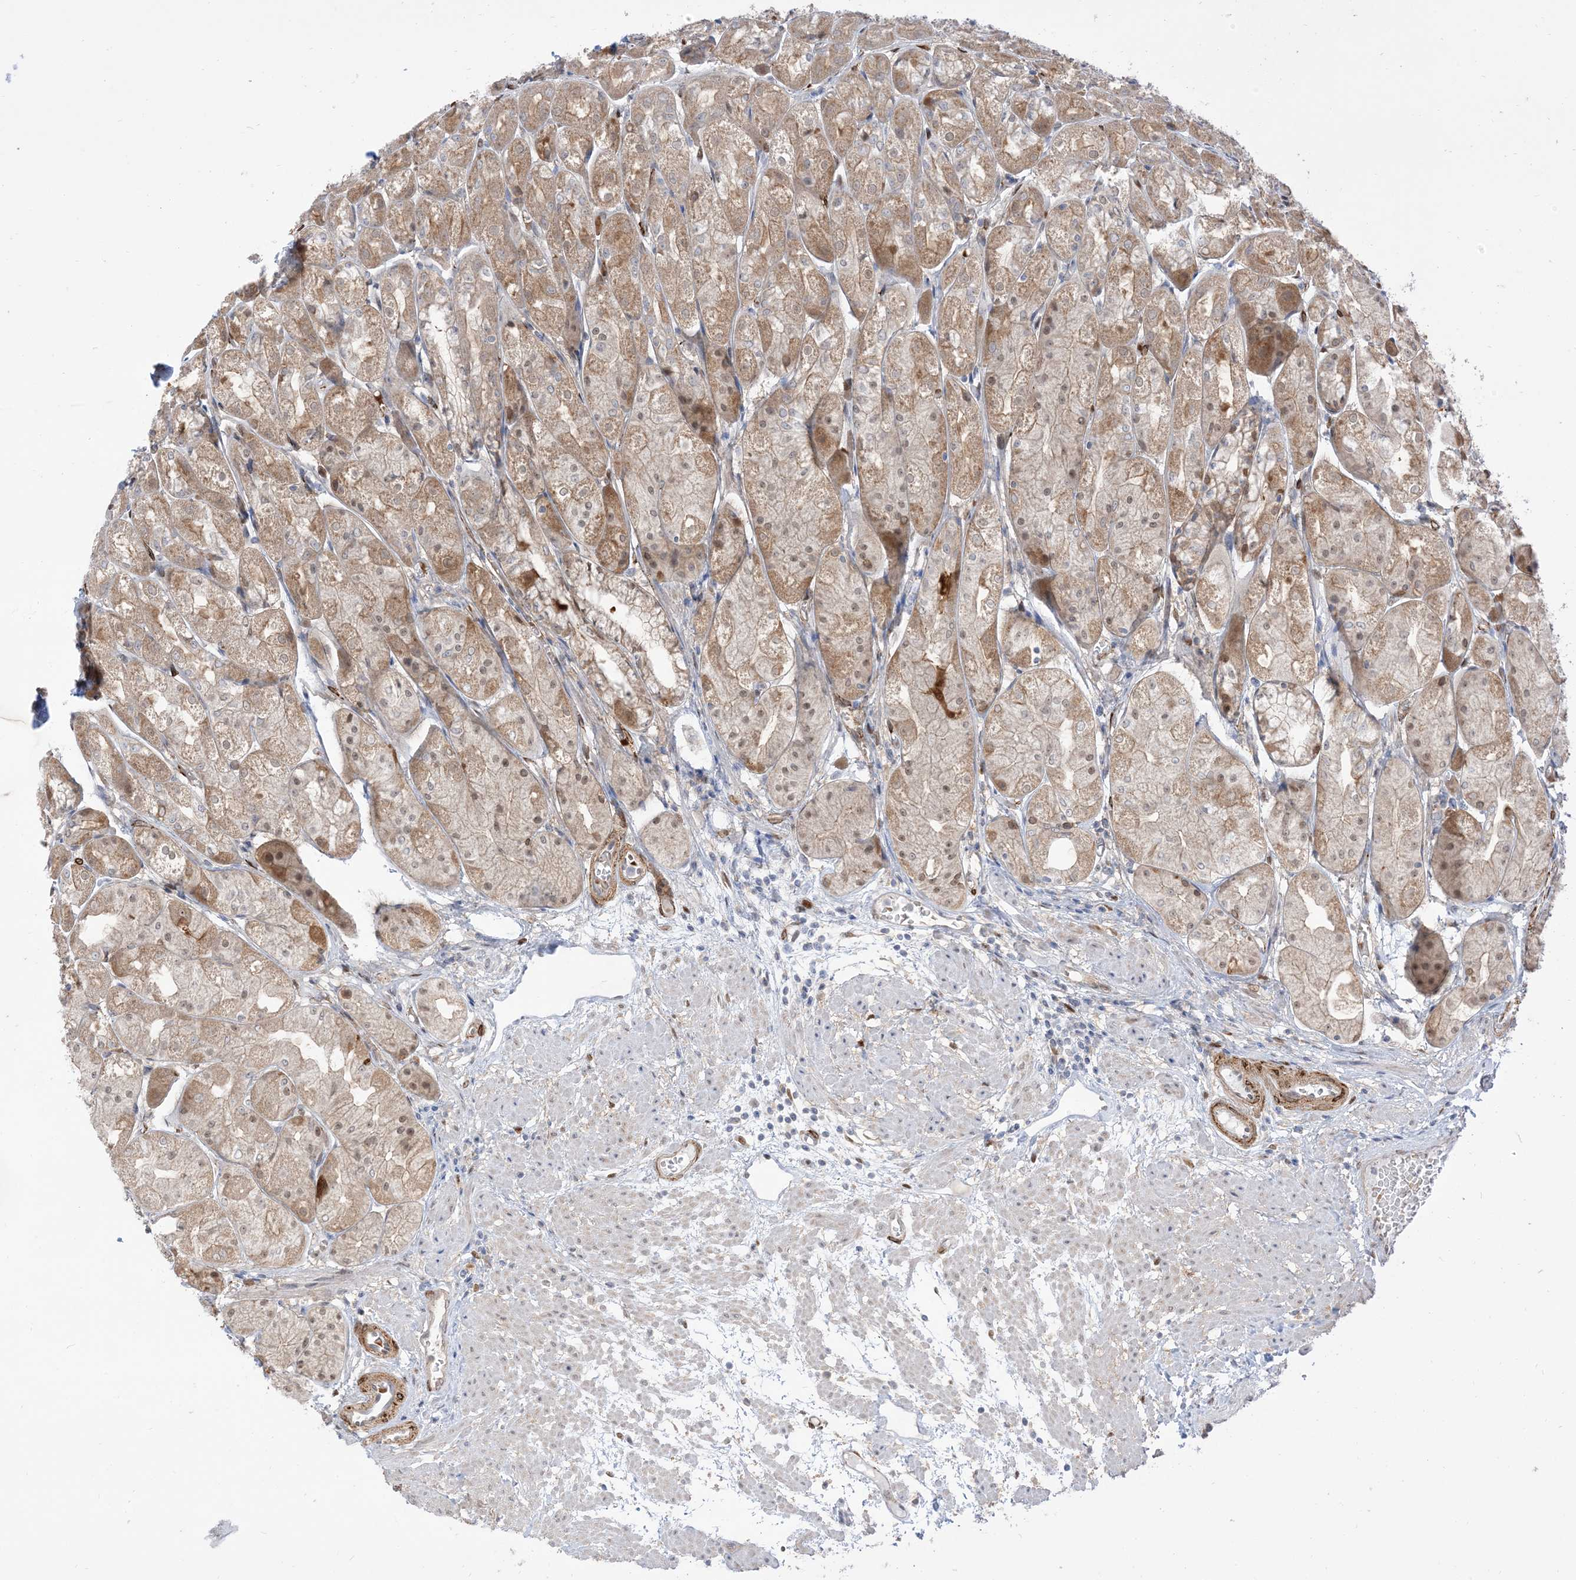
{"staining": {"intensity": "moderate", "quantity": ">75%", "location": "cytoplasmic/membranous,nuclear"}, "tissue": "stomach", "cell_type": "Glandular cells", "image_type": "normal", "snomed": [{"axis": "morphology", "description": "Normal tissue, NOS"}, {"axis": "topography", "description": "Stomach, upper"}], "caption": "This micrograph exhibits unremarkable stomach stained with IHC to label a protein in brown. The cytoplasmic/membranous,nuclear of glandular cells show moderate positivity for the protein. Nuclei are counter-stained blue.", "gene": "RIN1", "patient": {"sex": "male", "age": 72}}